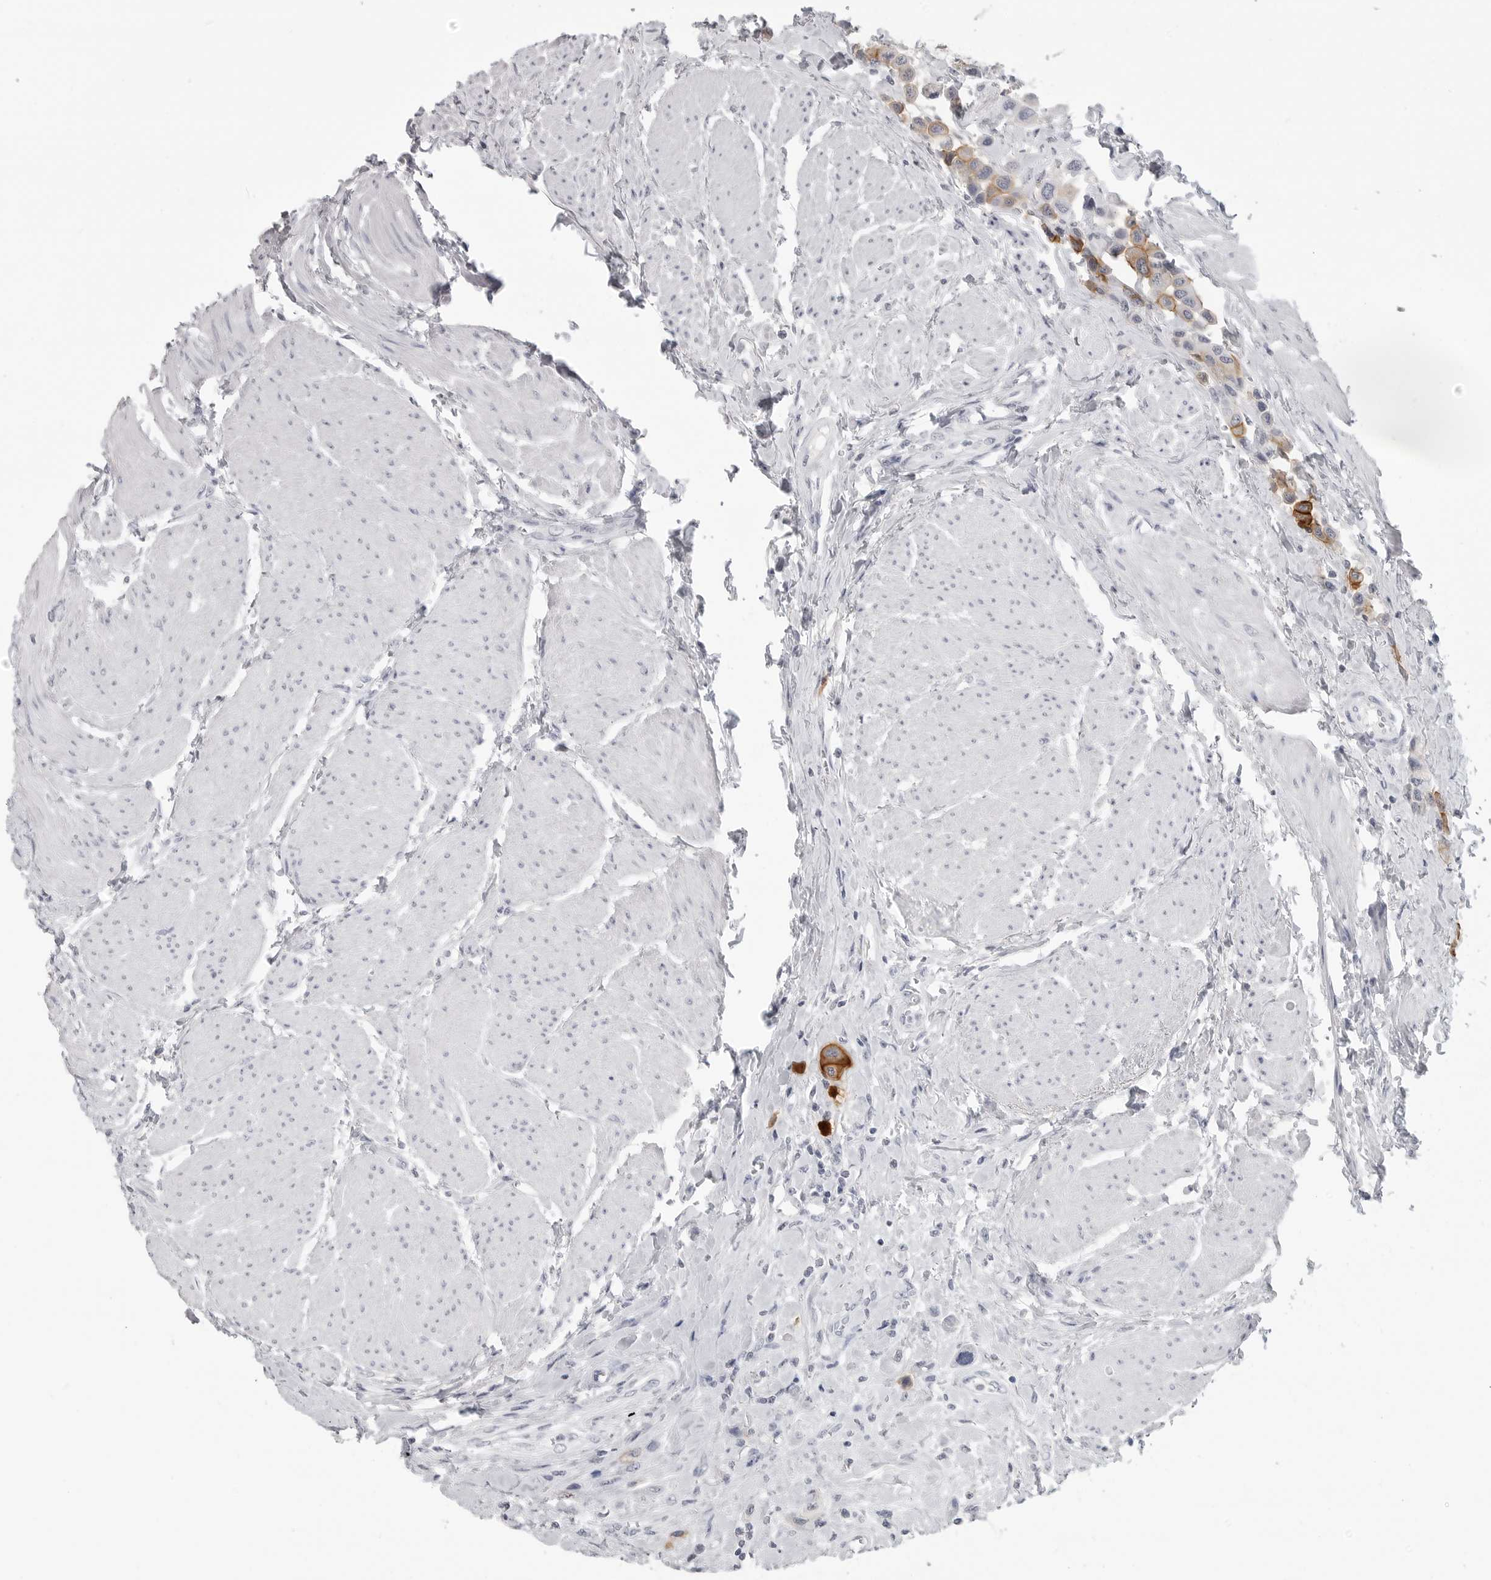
{"staining": {"intensity": "moderate", "quantity": "25%-75%", "location": "cytoplasmic/membranous"}, "tissue": "urothelial cancer", "cell_type": "Tumor cells", "image_type": "cancer", "snomed": [{"axis": "morphology", "description": "Urothelial carcinoma, High grade"}, {"axis": "topography", "description": "Urinary bladder"}], "caption": "The micrograph shows staining of high-grade urothelial carcinoma, revealing moderate cytoplasmic/membranous protein positivity (brown color) within tumor cells. Immunohistochemistry stains the protein of interest in brown and the nuclei are stained blue.", "gene": "LY6D", "patient": {"sex": "male", "age": 50}}